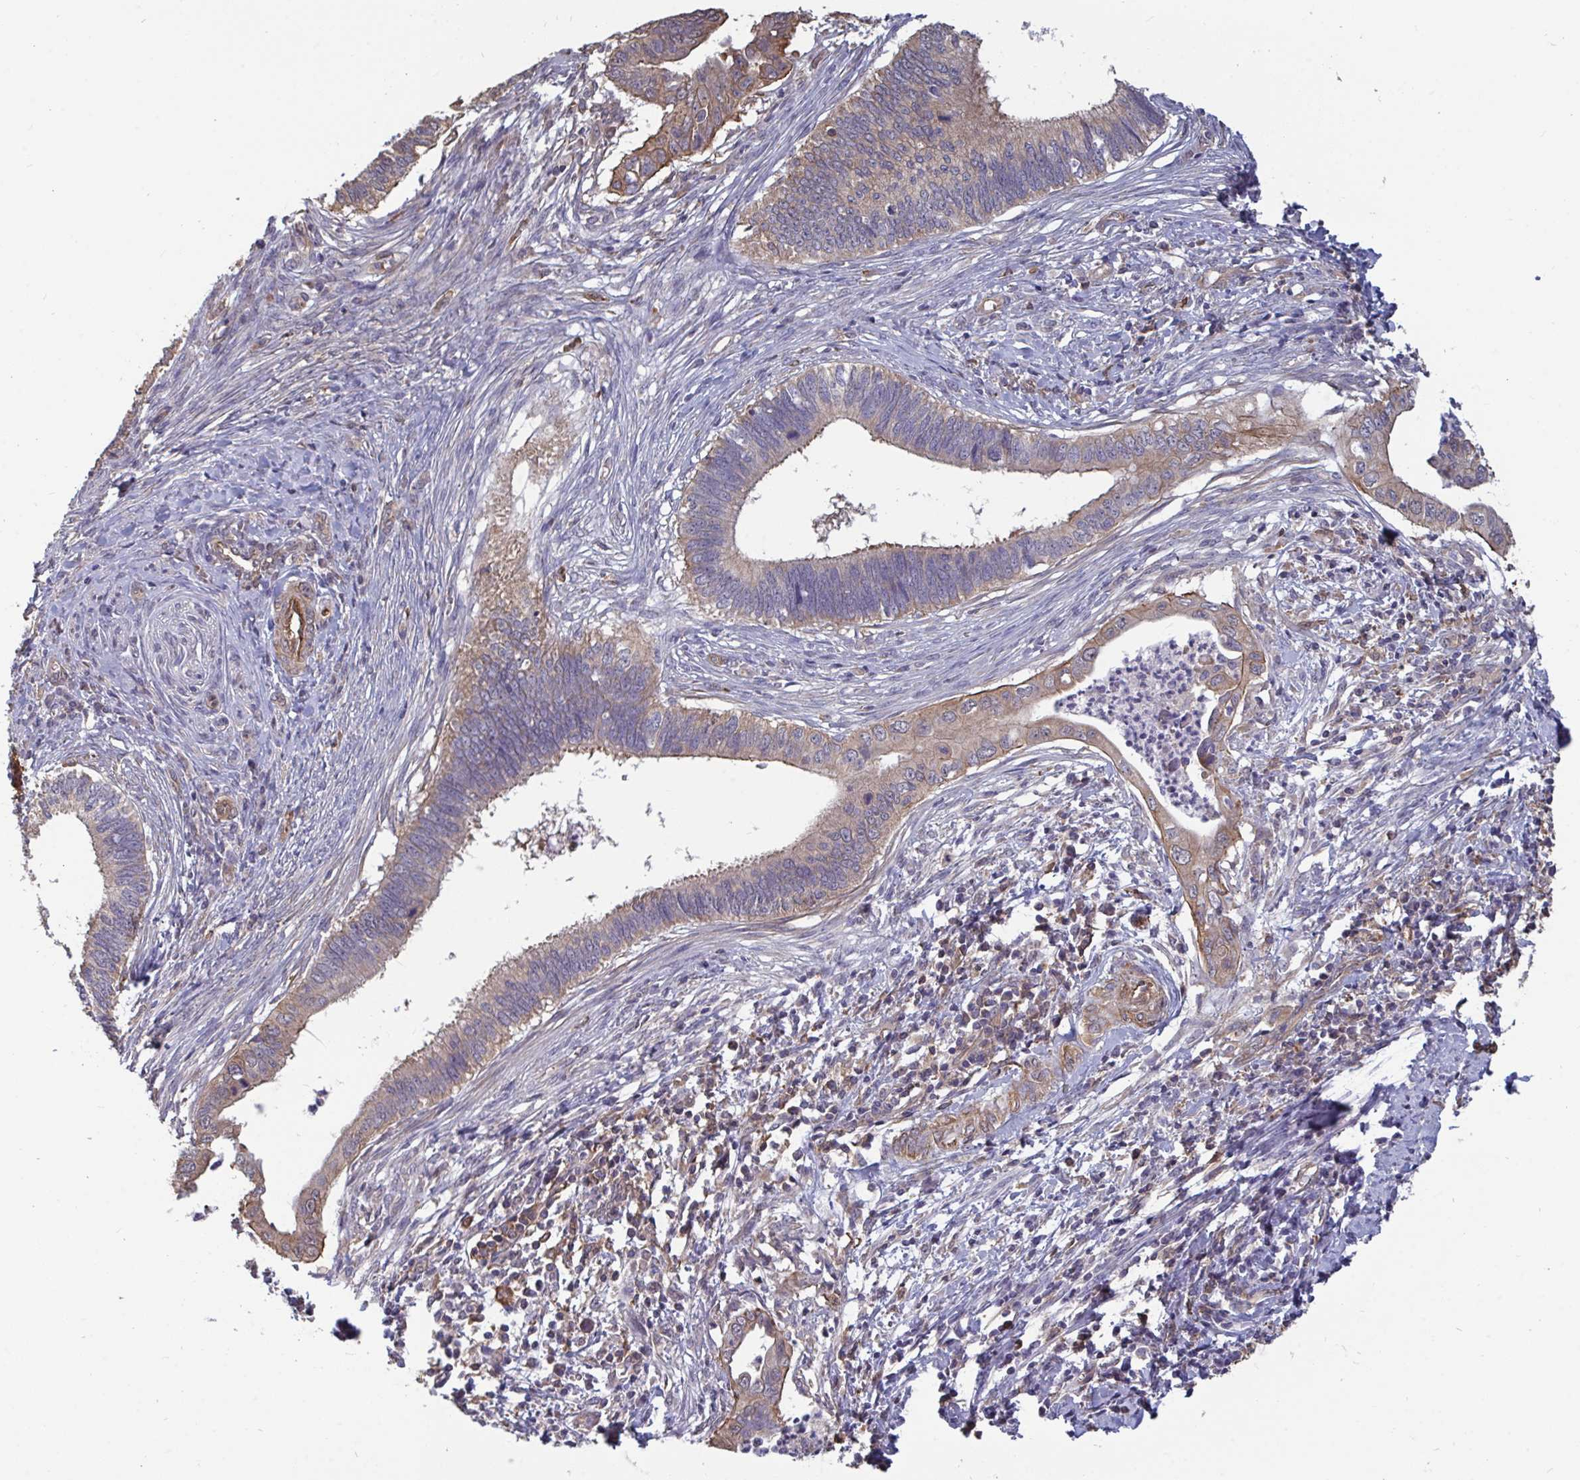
{"staining": {"intensity": "weak", "quantity": "25%-75%", "location": "cytoplasmic/membranous"}, "tissue": "cervical cancer", "cell_type": "Tumor cells", "image_type": "cancer", "snomed": [{"axis": "morphology", "description": "Adenocarcinoma, NOS"}, {"axis": "topography", "description": "Cervix"}], "caption": "Adenocarcinoma (cervical) stained for a protein displays weak cytoplasmic/membranous positivity in tumor cells.", "gene": "ISCU", "patient": {"sex": "female", "age": 42}}